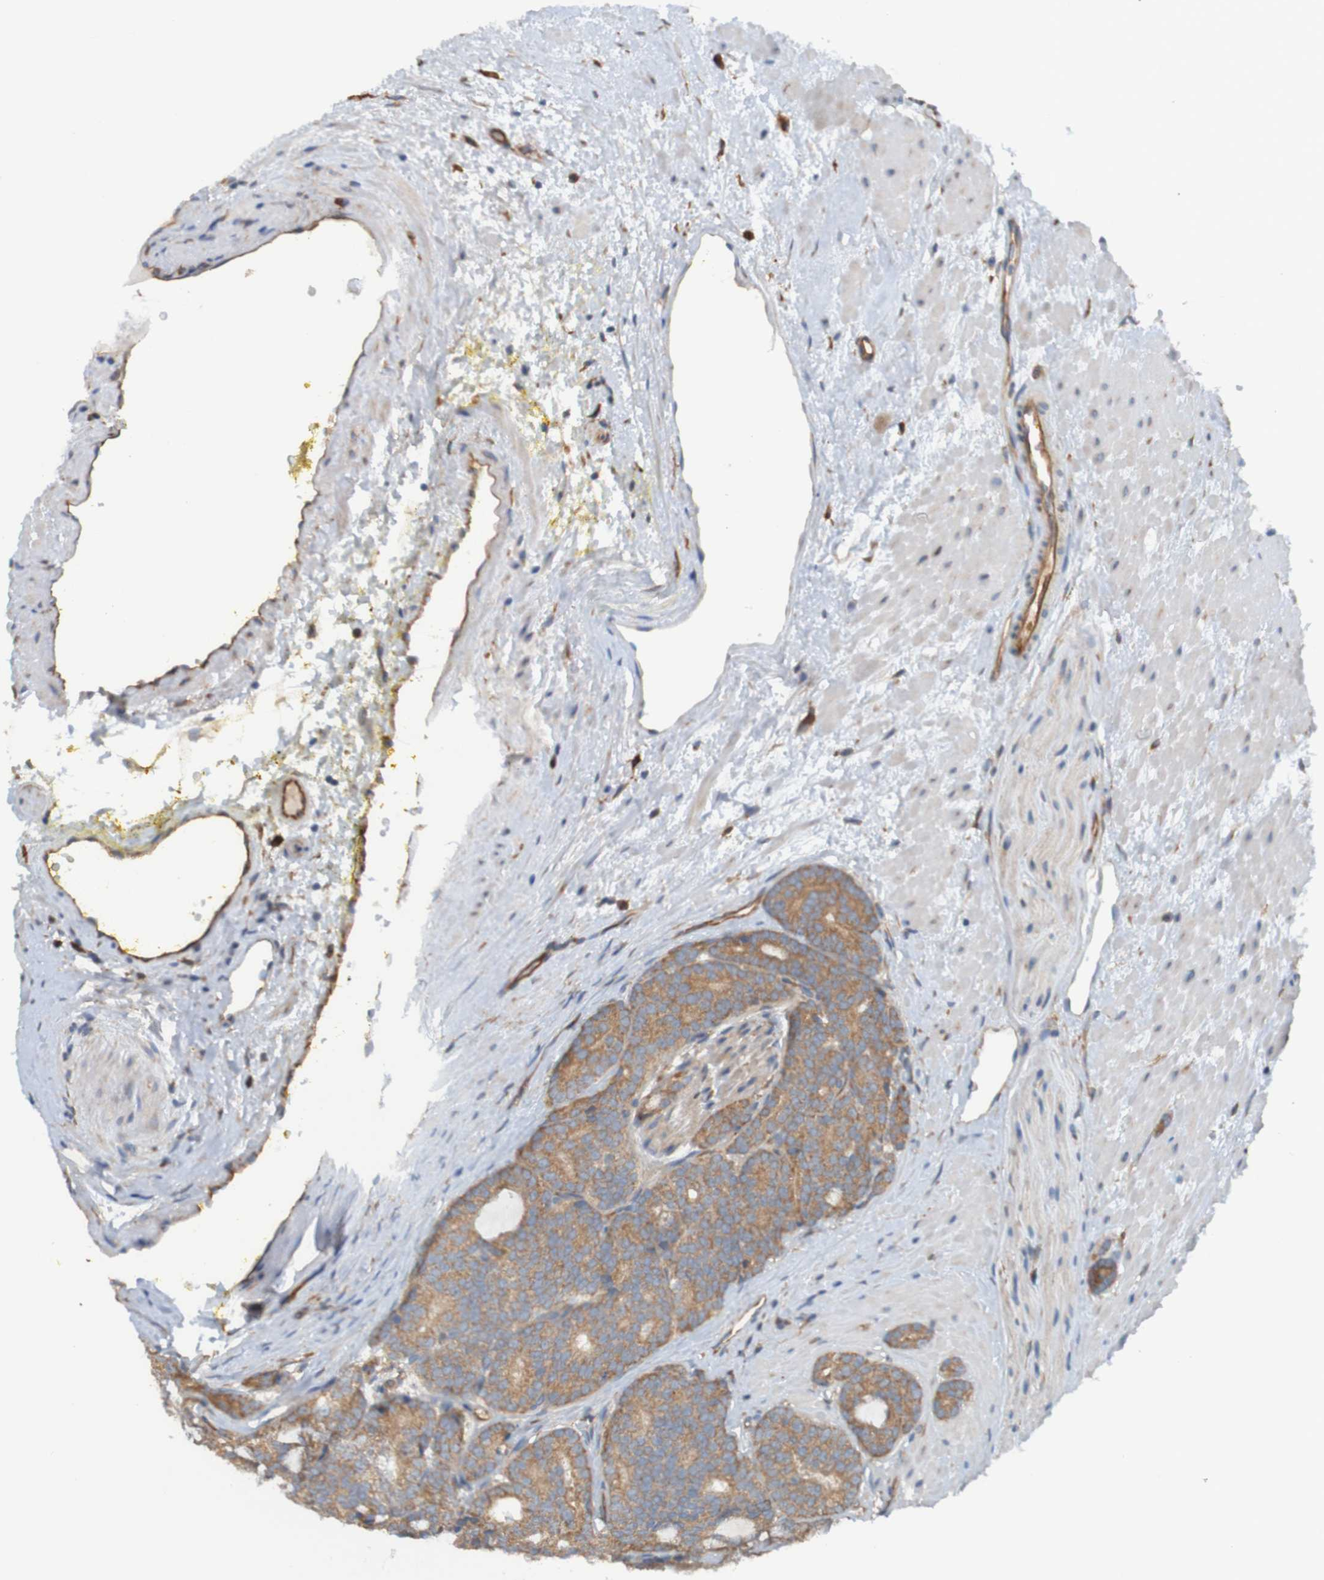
{"staining": {"intensity": "moderate", "quantity": ">75%", "location": "cytoplasmic/membranous"}, "tissue": "prostate cancer", "cell_type": "Tumor cells", "image_type": "cancer", "snomed": [{"axis": "morphology", "description": "Adenocarcinoma, High grade"}, {"axis": "topography", "description": "Prostate"}], "caption": "Immunohistochemical staining of prostate cancer (high-grade adenocarcinoma) shows moderate cytoplasmic/membranous protein staining in approximately >75% of tumor cells.", "gene": "DNAJC4", "patient": {"sex": "male", "age": 61}}